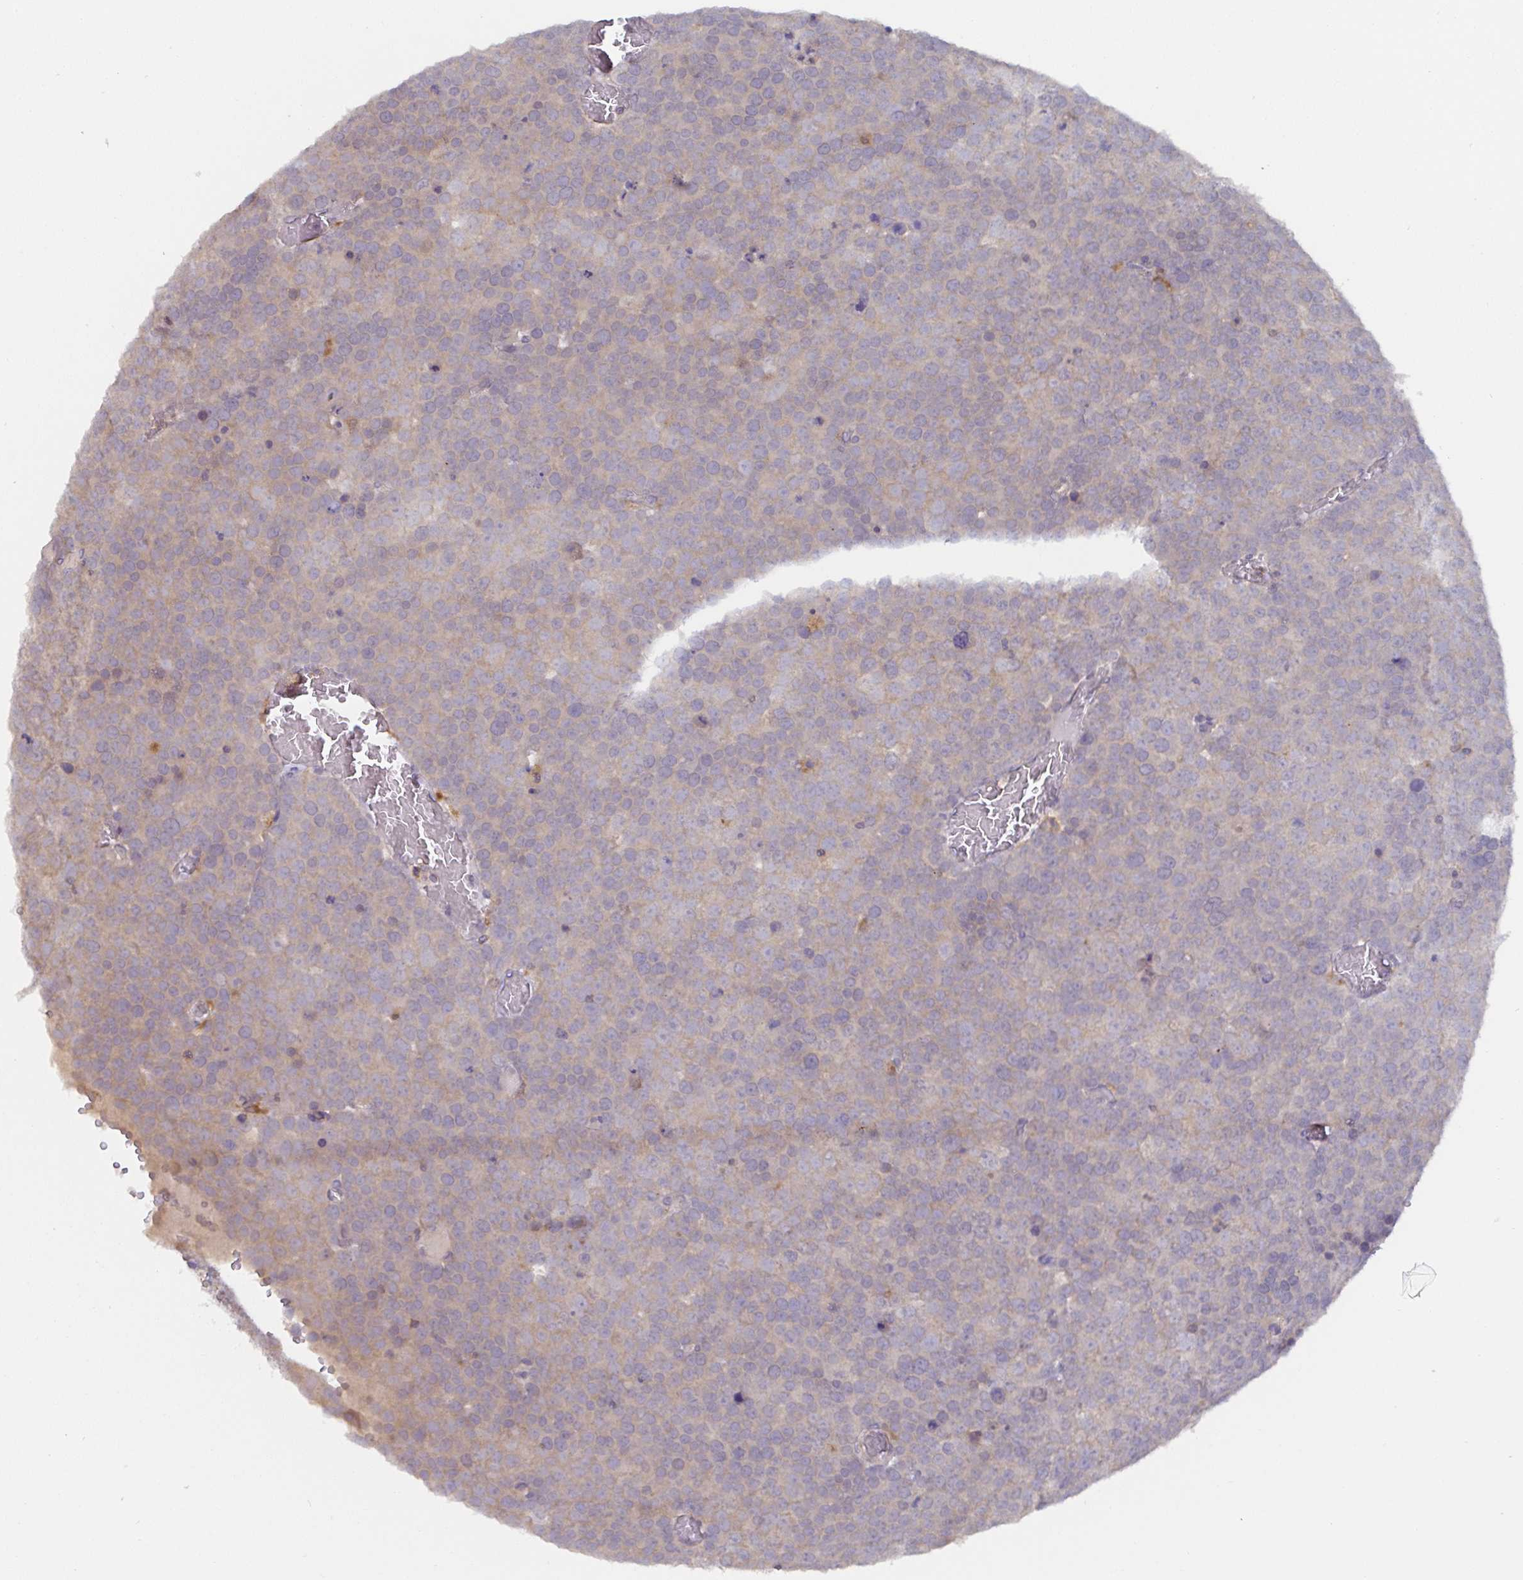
{"staining": {"intensity": "negative", "quantity": "none", "location": "none"}, "tissue": "testis cancer", "cell_type": "Tumor cells", "image_type": "cancer", "snomed": [{"axis": "morphology", "description": "Seminoma, NOS"}, {"axis": "topography", "description": "Testis"}], "caption": "Tumor cells are negative for brown protein staining in seminoma (testis). (Brightfield microscopy of DAB (3,3'-diaminobenzidine) immunohistochemistry (IHC) at high magnification).", "gene": "CDH18", "patient": {"sex": "male", "age": 71}}